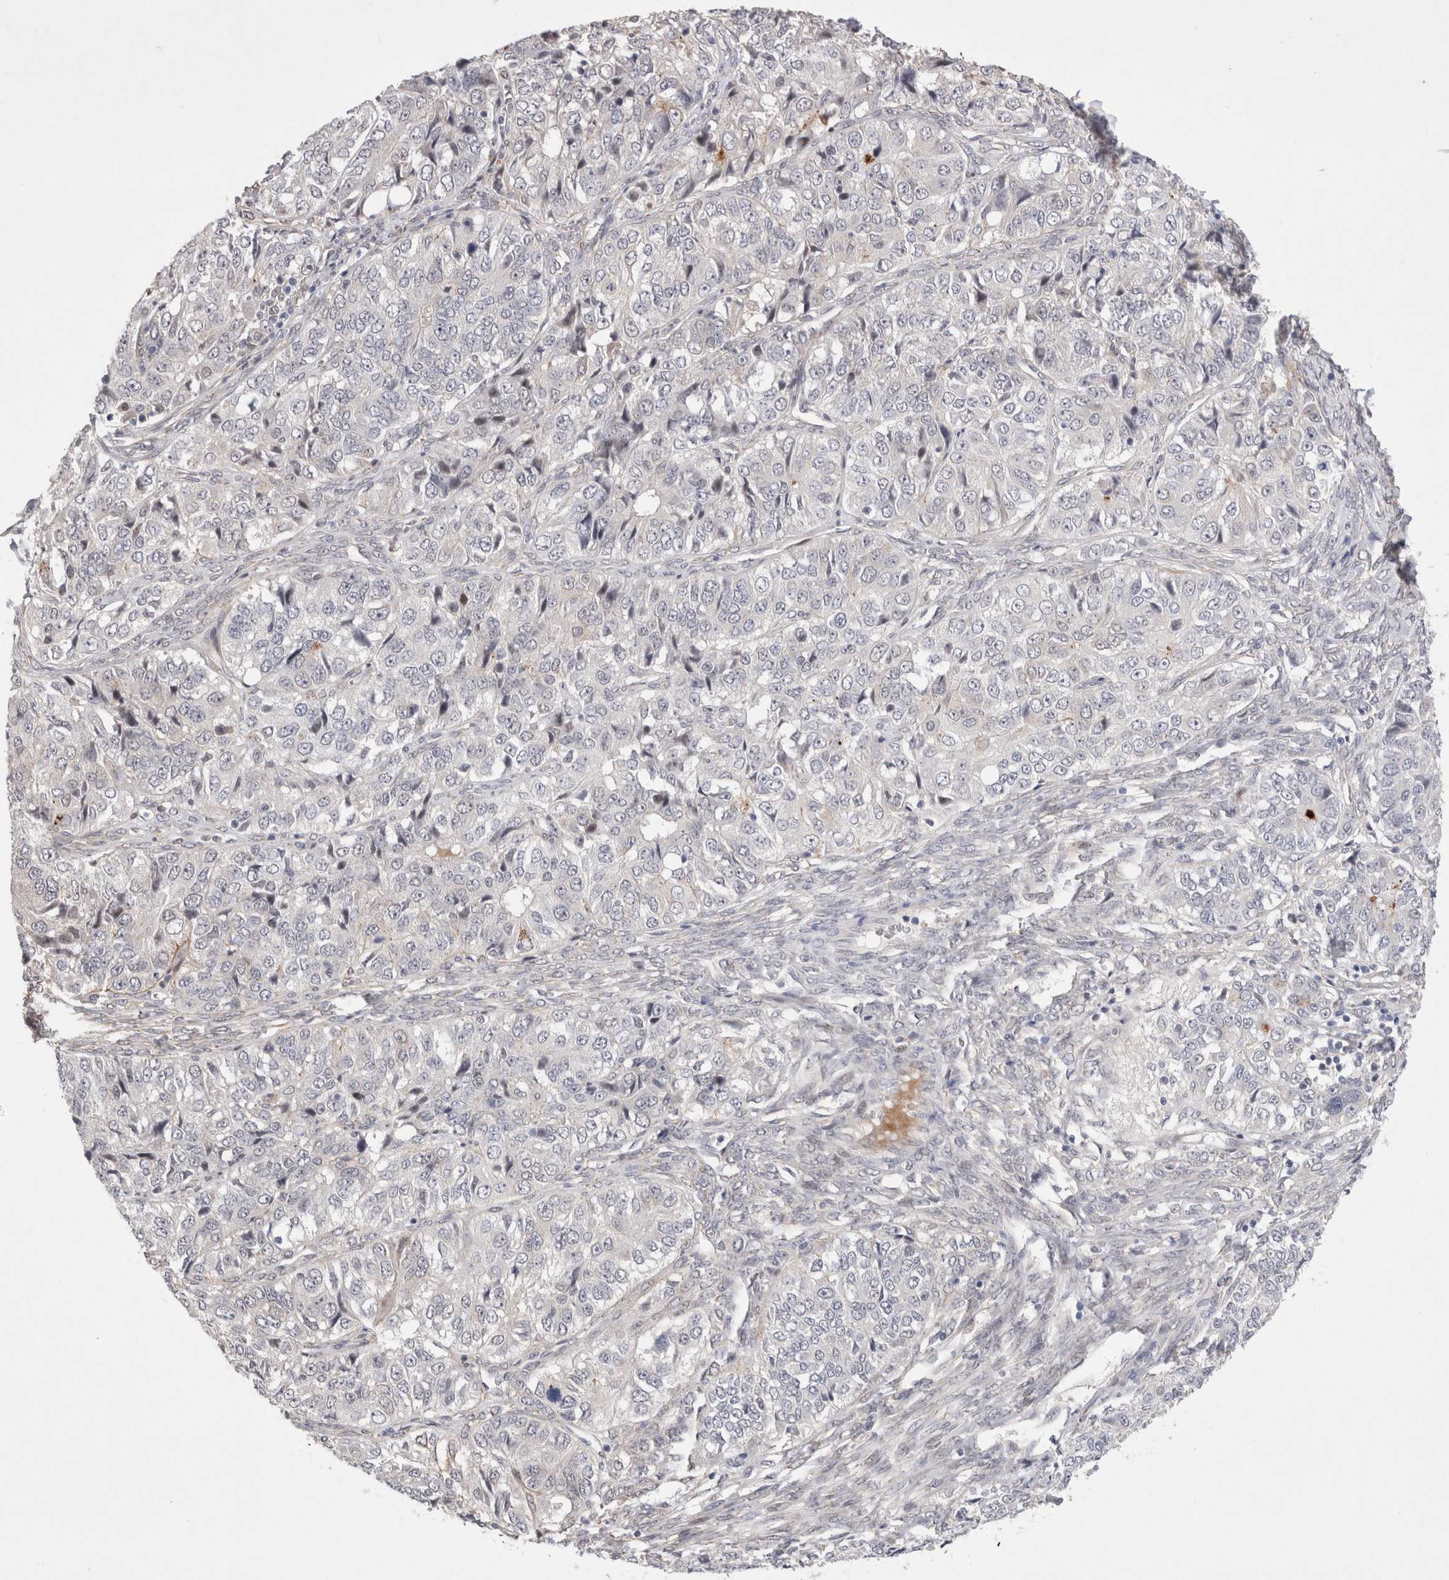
{"staining": {"intensity": "negative", "quantity": "none", "location": "none"}, "tissue": "ovarian cancer", "cell_type": "Tumor cells", "image_type": "cancer", "snomed": [{"axis": "morphology", "description": "Carcinoma, endometroid"}, {"axis": "topography", "description": "Ovary"}], "caption": "High magnification brightfield microscopy of ovarian cancer (endometroid carcinoma) stained with DAB (brown) and counterstained with hematoxylin (blue): tumor cells show no significant staining.", "gene": "GIMAP6", "patient": {"sex": "female", "age": 51}}